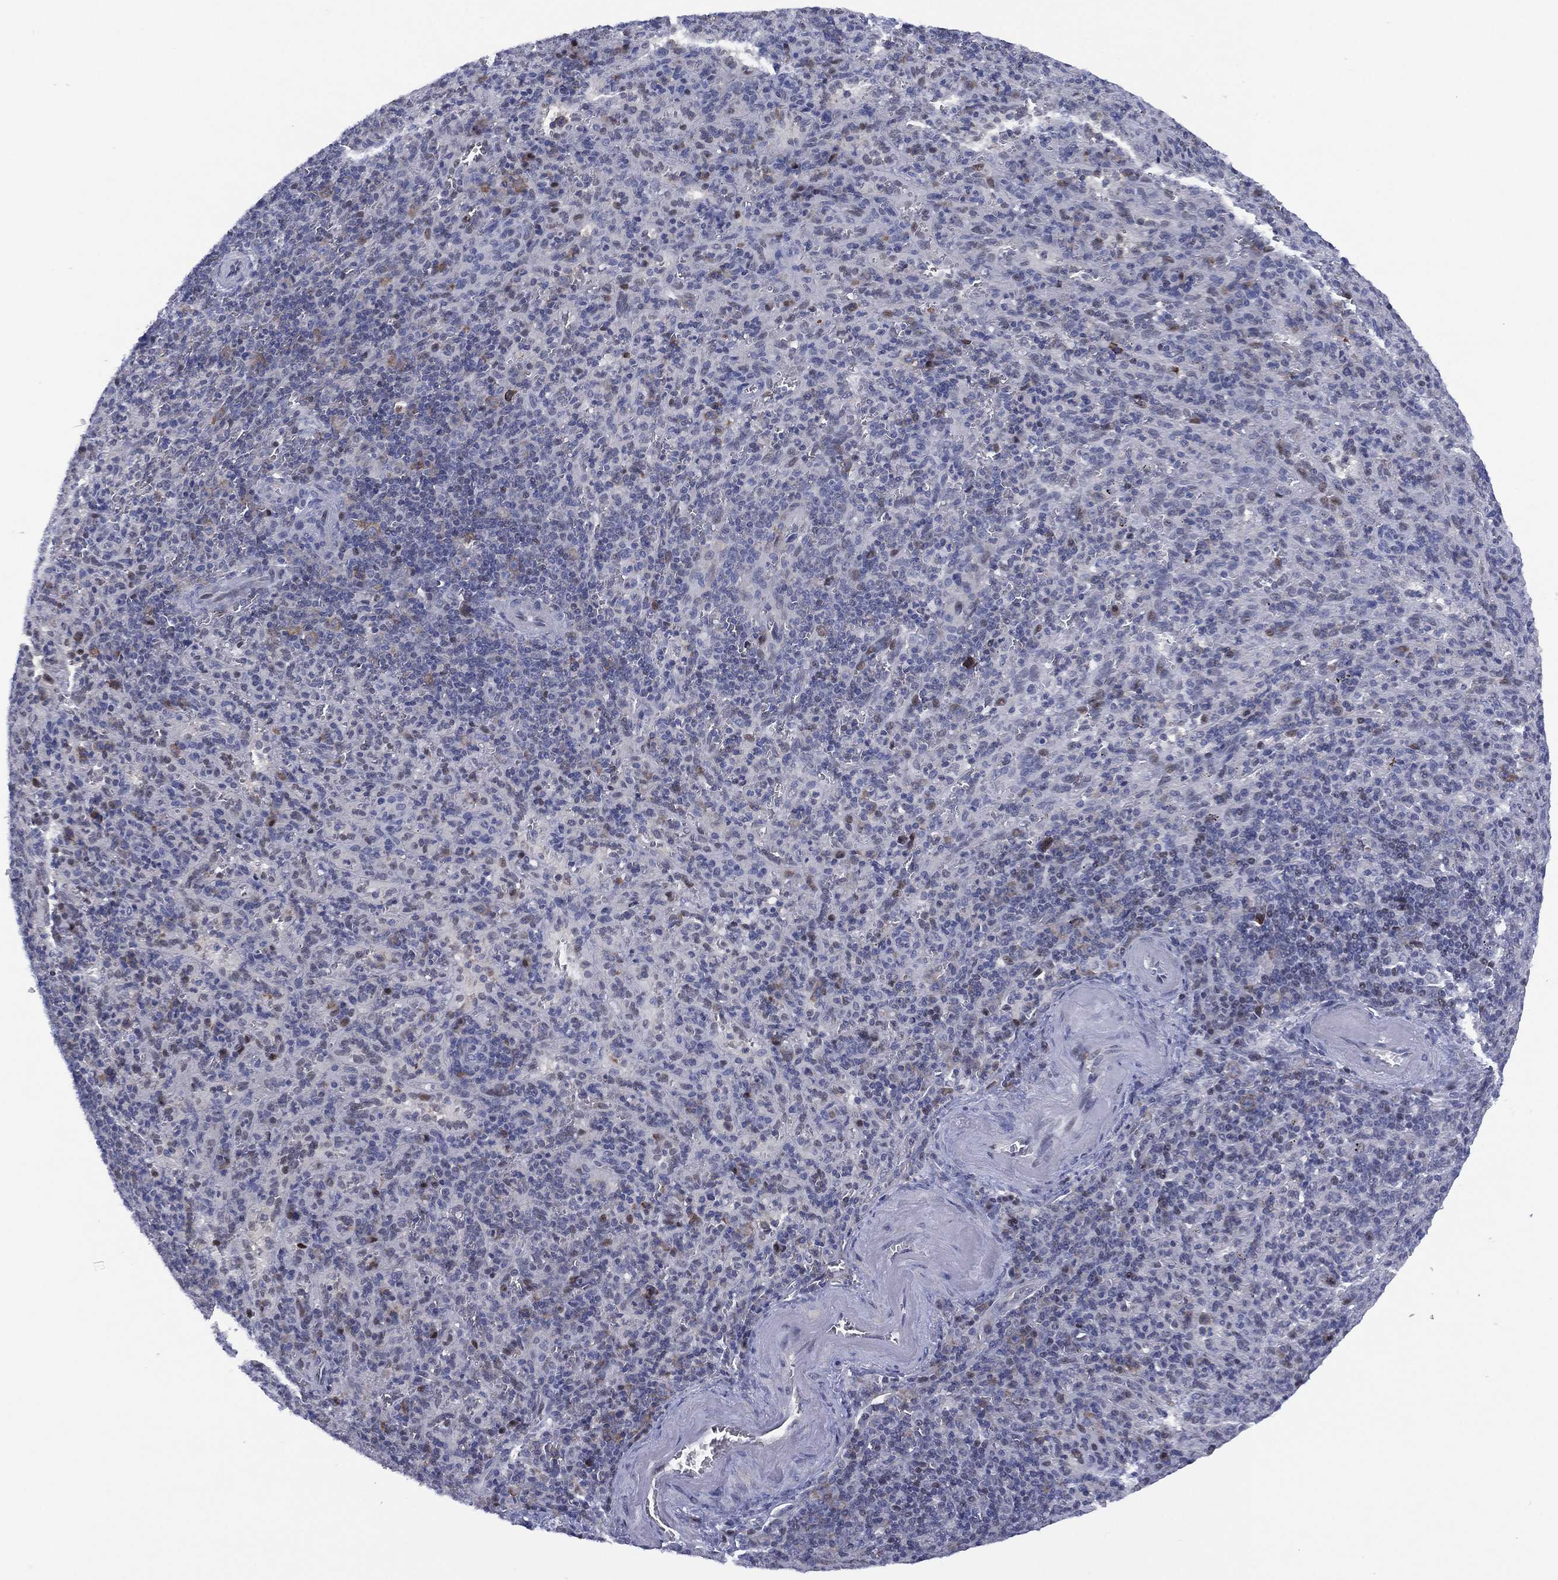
{"staining": {"intensity": "moderate", "quantity": "<25%", "location": "nuclear"}, "tissue": "spleen", "cell_type": "Cells in red pulp", "image_type": "normal", "snomed": [{"axis": "morphology", "description": "Normal tissue, NOS"}, {"axis": "topography", "description": "Spleen"}], "caption": "High-magnification brightfield microscopy of unremarkable spleen stained with DAB (brown) and counterstained with hematoxylin (blue). cells in red pulp exhibit moderate nuclear staining is identified in about<25% of cells.", "gene": "SLC4A4", "patient": {"sex": "male", "age": 57}}